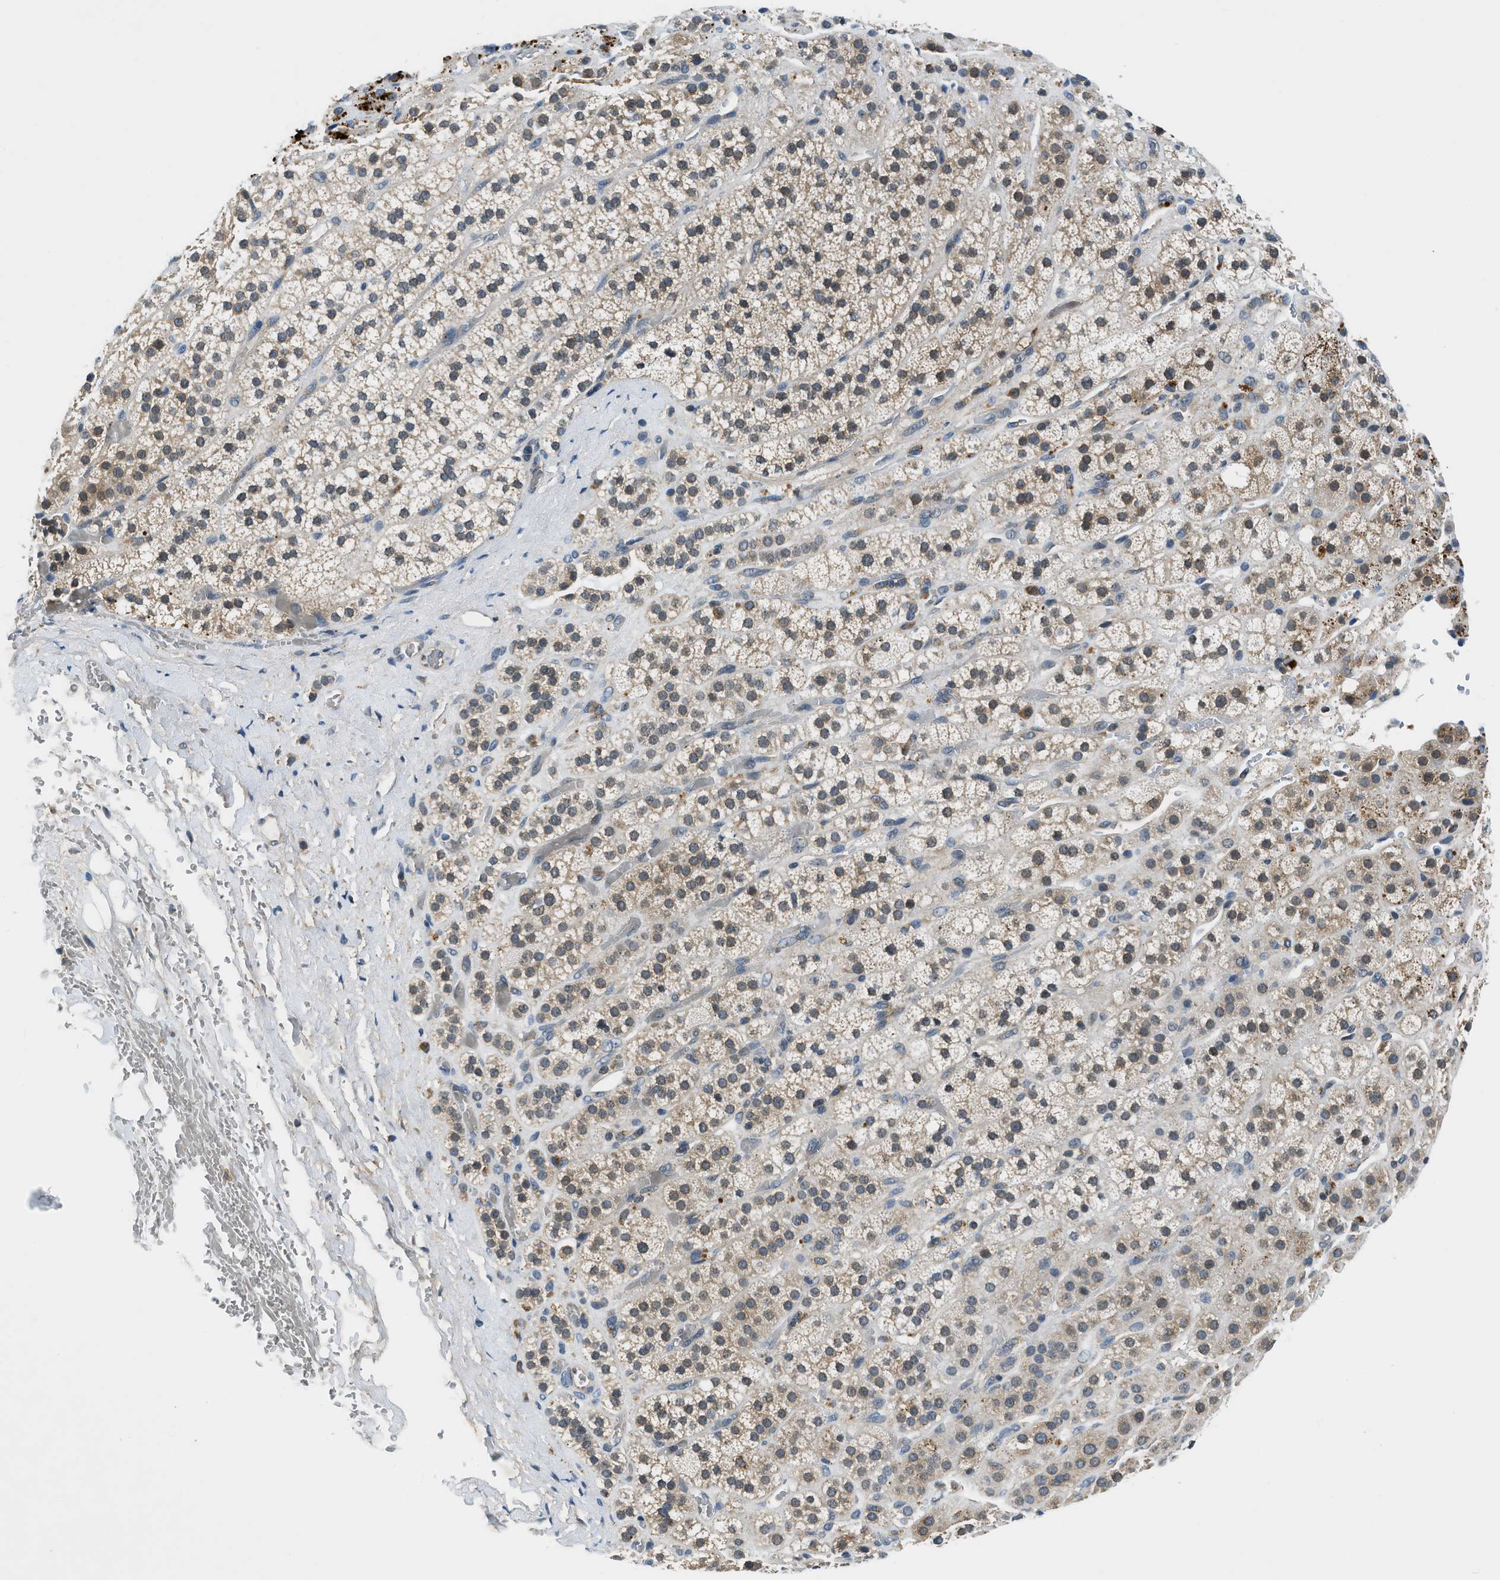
{"staining": {"intensity": "moderate", "quantity": "25%-75%", "location": "cytoplasmic/membranous"}, "tissue": "adrenal gland", "cell_type": "Glandular cells", "image_type": "normal", "snomed": [{"axis": "morphology", "description": "Normal tissue, NOS"}, {"axis": "topography", "description": "Adrenal gland"}], "caption": "High-power microscopy captured an immunohistochemistry photomicrograph of unremarkable adrenal gland, revealing moderate cytoplasmic/membranous staining in approximately 25%-75% of glandular cells. (Brightfield microscopy of DAB IHC at high magnification).", "gene": "PAFAH2", "patient": {"sex": "male", "age": 56}}